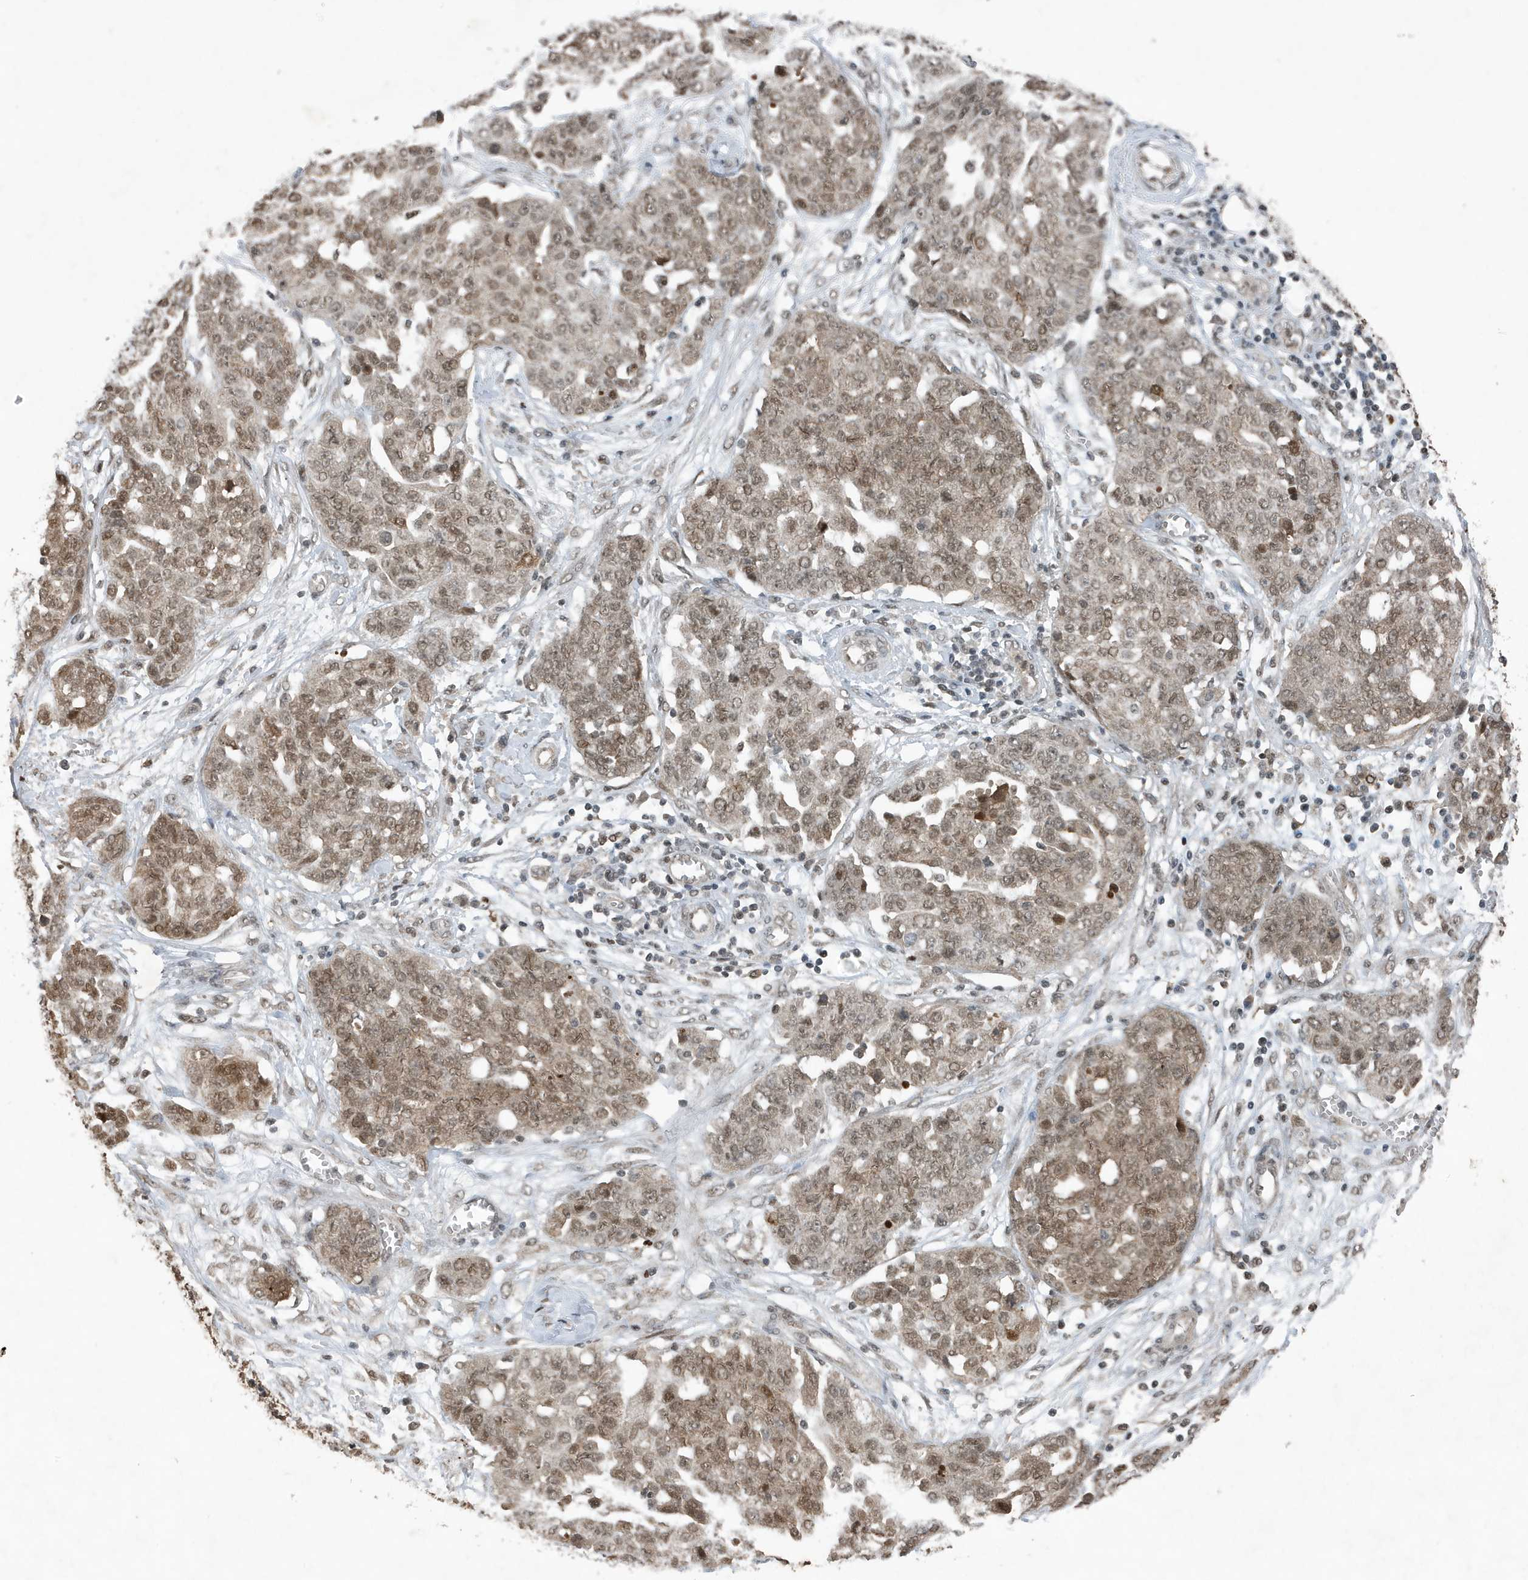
{"staining": {"intensity": "moderate", "quantity": ">75%", "location": "nuclear"}, "tissue": "ovarian cancer", "cell_type": "Tumor cells", "image_type": "cancer", "snomed": [{"axis": "morphology", "description": "Cystadenocarcinoma, serous, NOS"}, {"axis": "topography", "description": "Soft tissue"}, {"axis": "topography", "description": "Ovary"}], "caption": "Immunohistochemical staining of ovarian cancer (serous cystadenocarcinoma) shows medium levels of moderate nuclear protein positivity in about >75% of tumor cells.", "gene": "HSPA1A", "patient": {"sex": "female", "age": 57}}